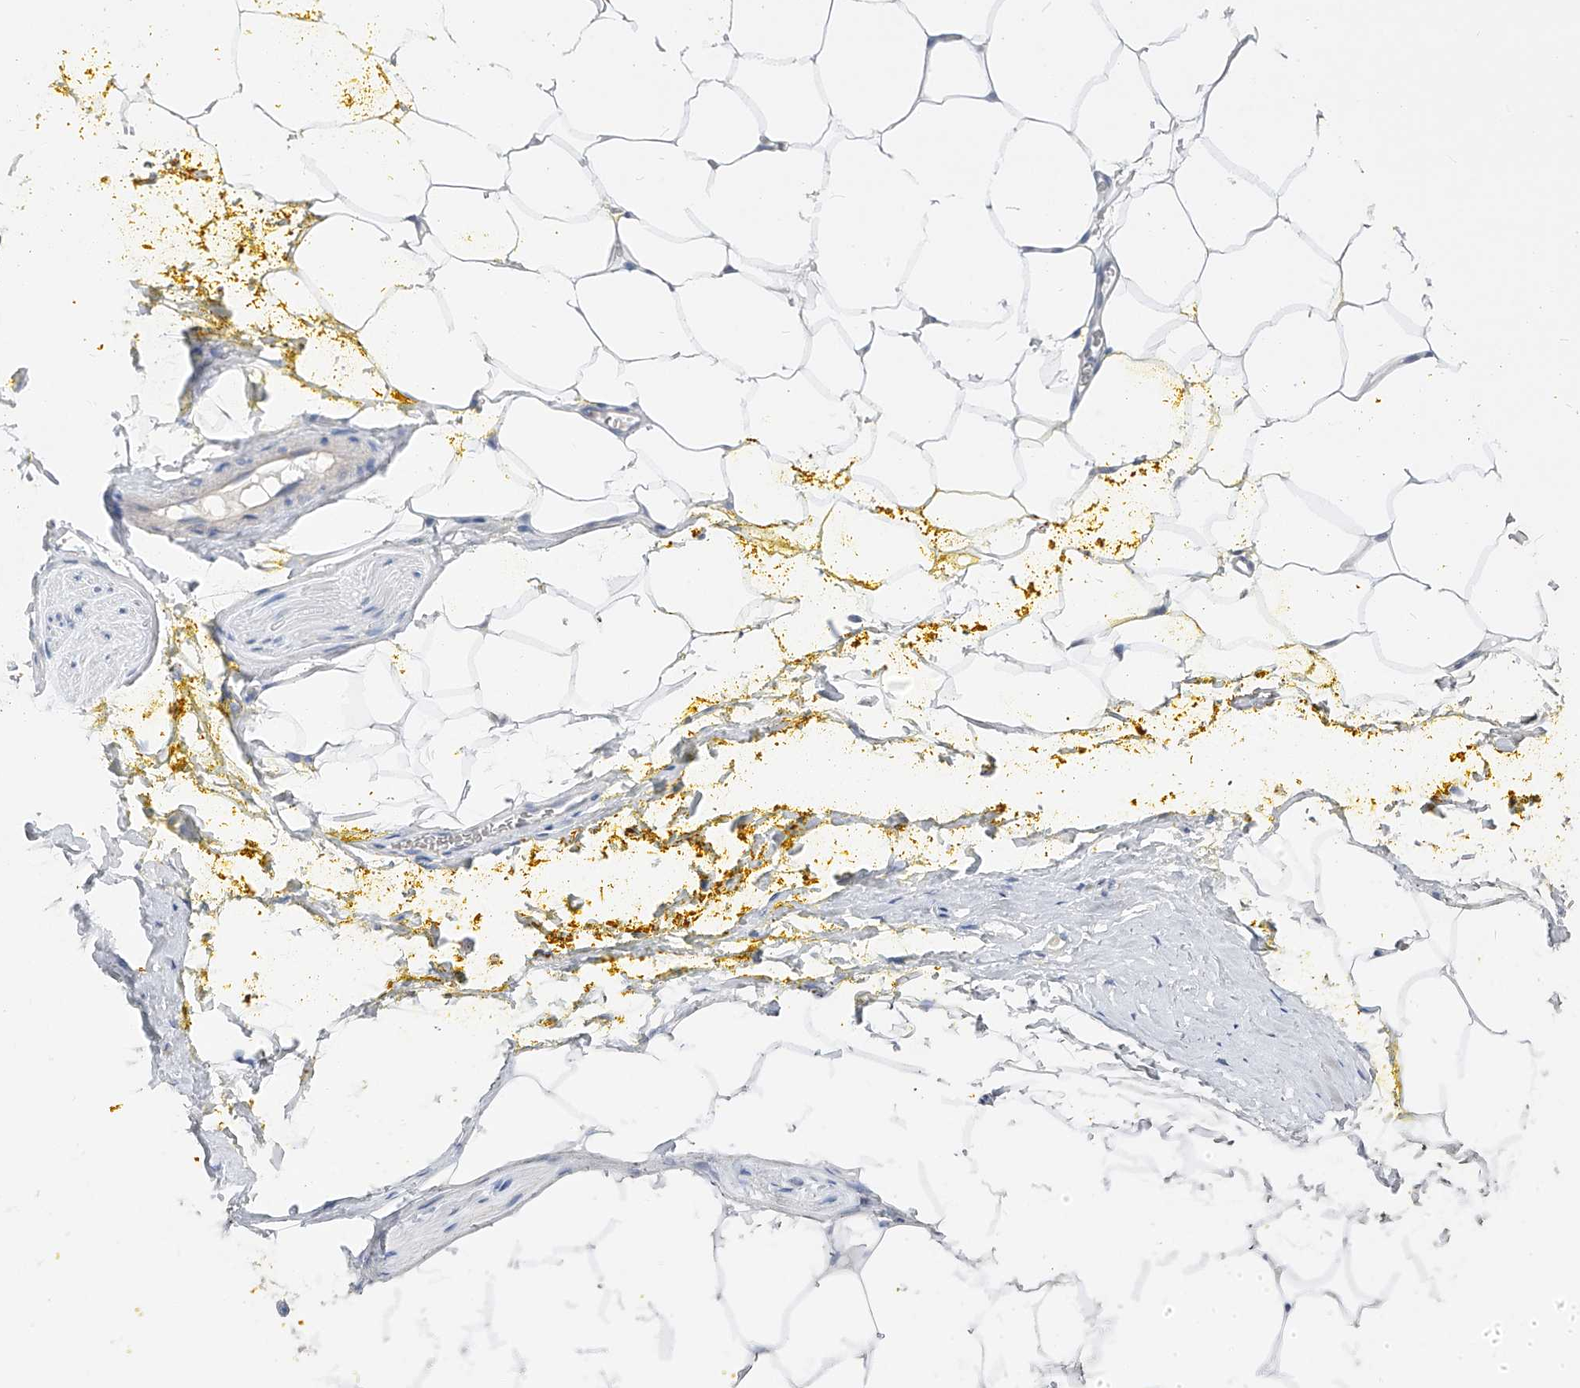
{"staining": {"intensity": "negative", "quantity": "none", "location": "none"}, "tissue": "adipose tissue", "cell_type": "Adipocytes", "image_type": "normal", "snomed": [{"axis": "morphology", "description": "Normal tissue, NOS"}, {"axis": "morphology", "description": "Adenocarcinoma, Low grade"}, {"axis": "topography", "description": "Prostate"}, {"axis": "topography", "description": "Peripheral nerve tissue"}], "caption": "The image reveals no significant staining in adipocytes of adipose tissue. The staining is performed using DAB brown chromogen with nuclei counter-stained in using hematoxylin.", "gene": "ADRA1A", "patient": {"sex": "male", "age": 63}}